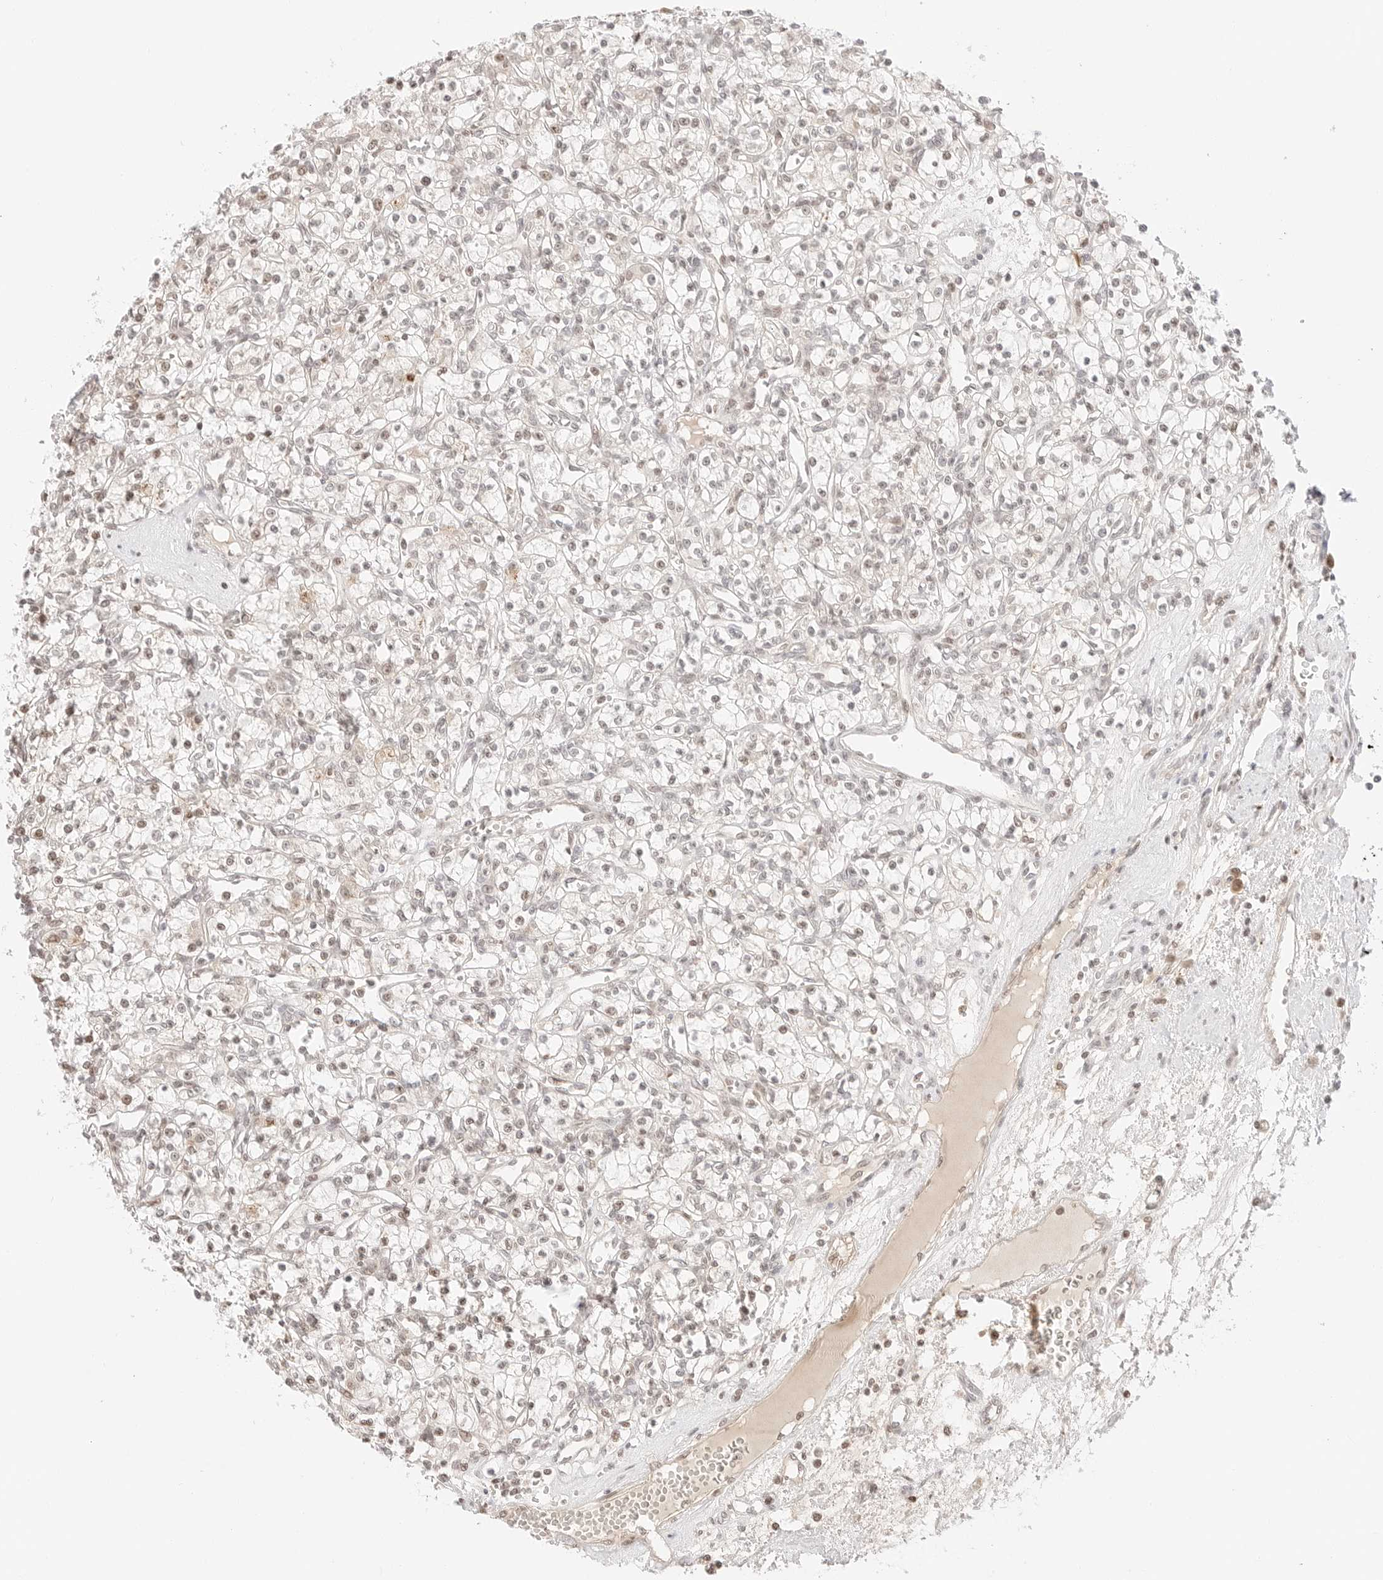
{"staining": {"intensity": "weak", "quantity": "<25%", "location": "nuclear"}, "tissue": "renal cancer", "cell_type": "Tumor cells", "image_type": "cancer", "snomed": [{"axis": "morphology", "description": "Adenocarcinoma, NOS"}, {"axis": "topography", "description": "Kidney"}], "caption": "Immunohistochemistry (IHC) micrograph of human renal cancer stained for a protein (brown), which exhibits no positivity in tumor cells.", "gene": "RPS6KL1", "patient": {"sex": "female", "age": 59}}